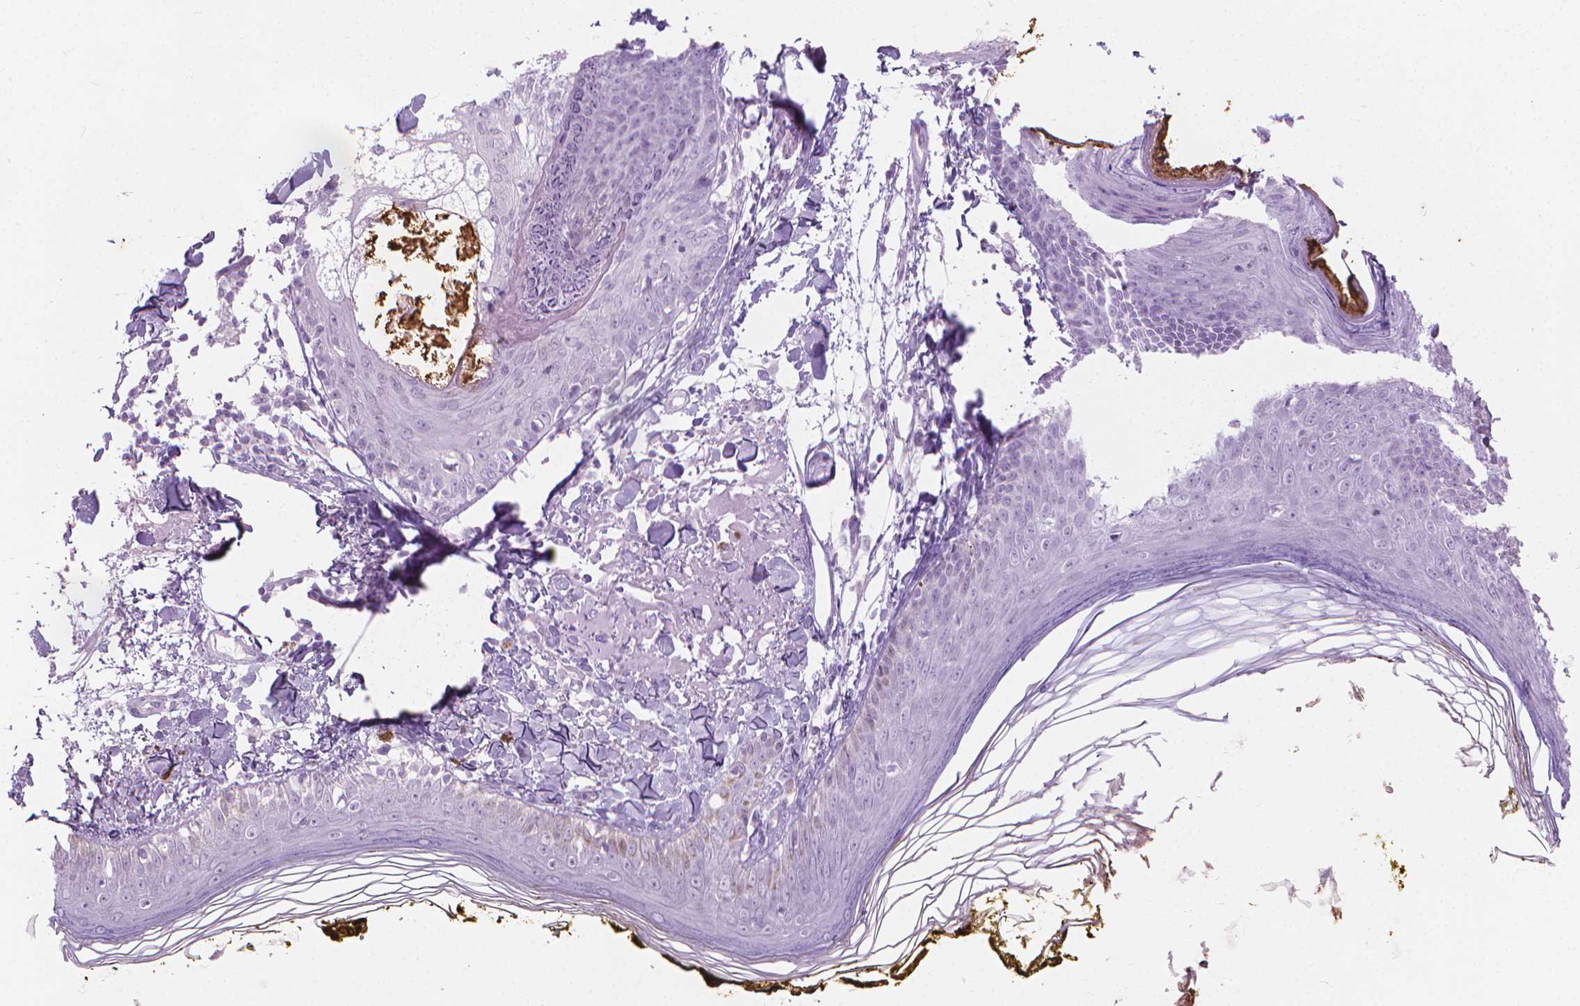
{"staining": {"intensity": "negative", "quantity": "none", "location": "none"}, "tissue": "skin", "cell_type": "Fibroblasts", "image_type": "normal", "snomed": [{"axis": "morphology", "description": "Normal tissue, NOS"}, {"axis": "topography", "description": "Skin"}], "caption": "Fibroblasts are negative for brown protein staining in benign skin. Nuclei are stained in blue.", "gene": "CFAP52", "patient": {"sex": "male", "age": 76}}